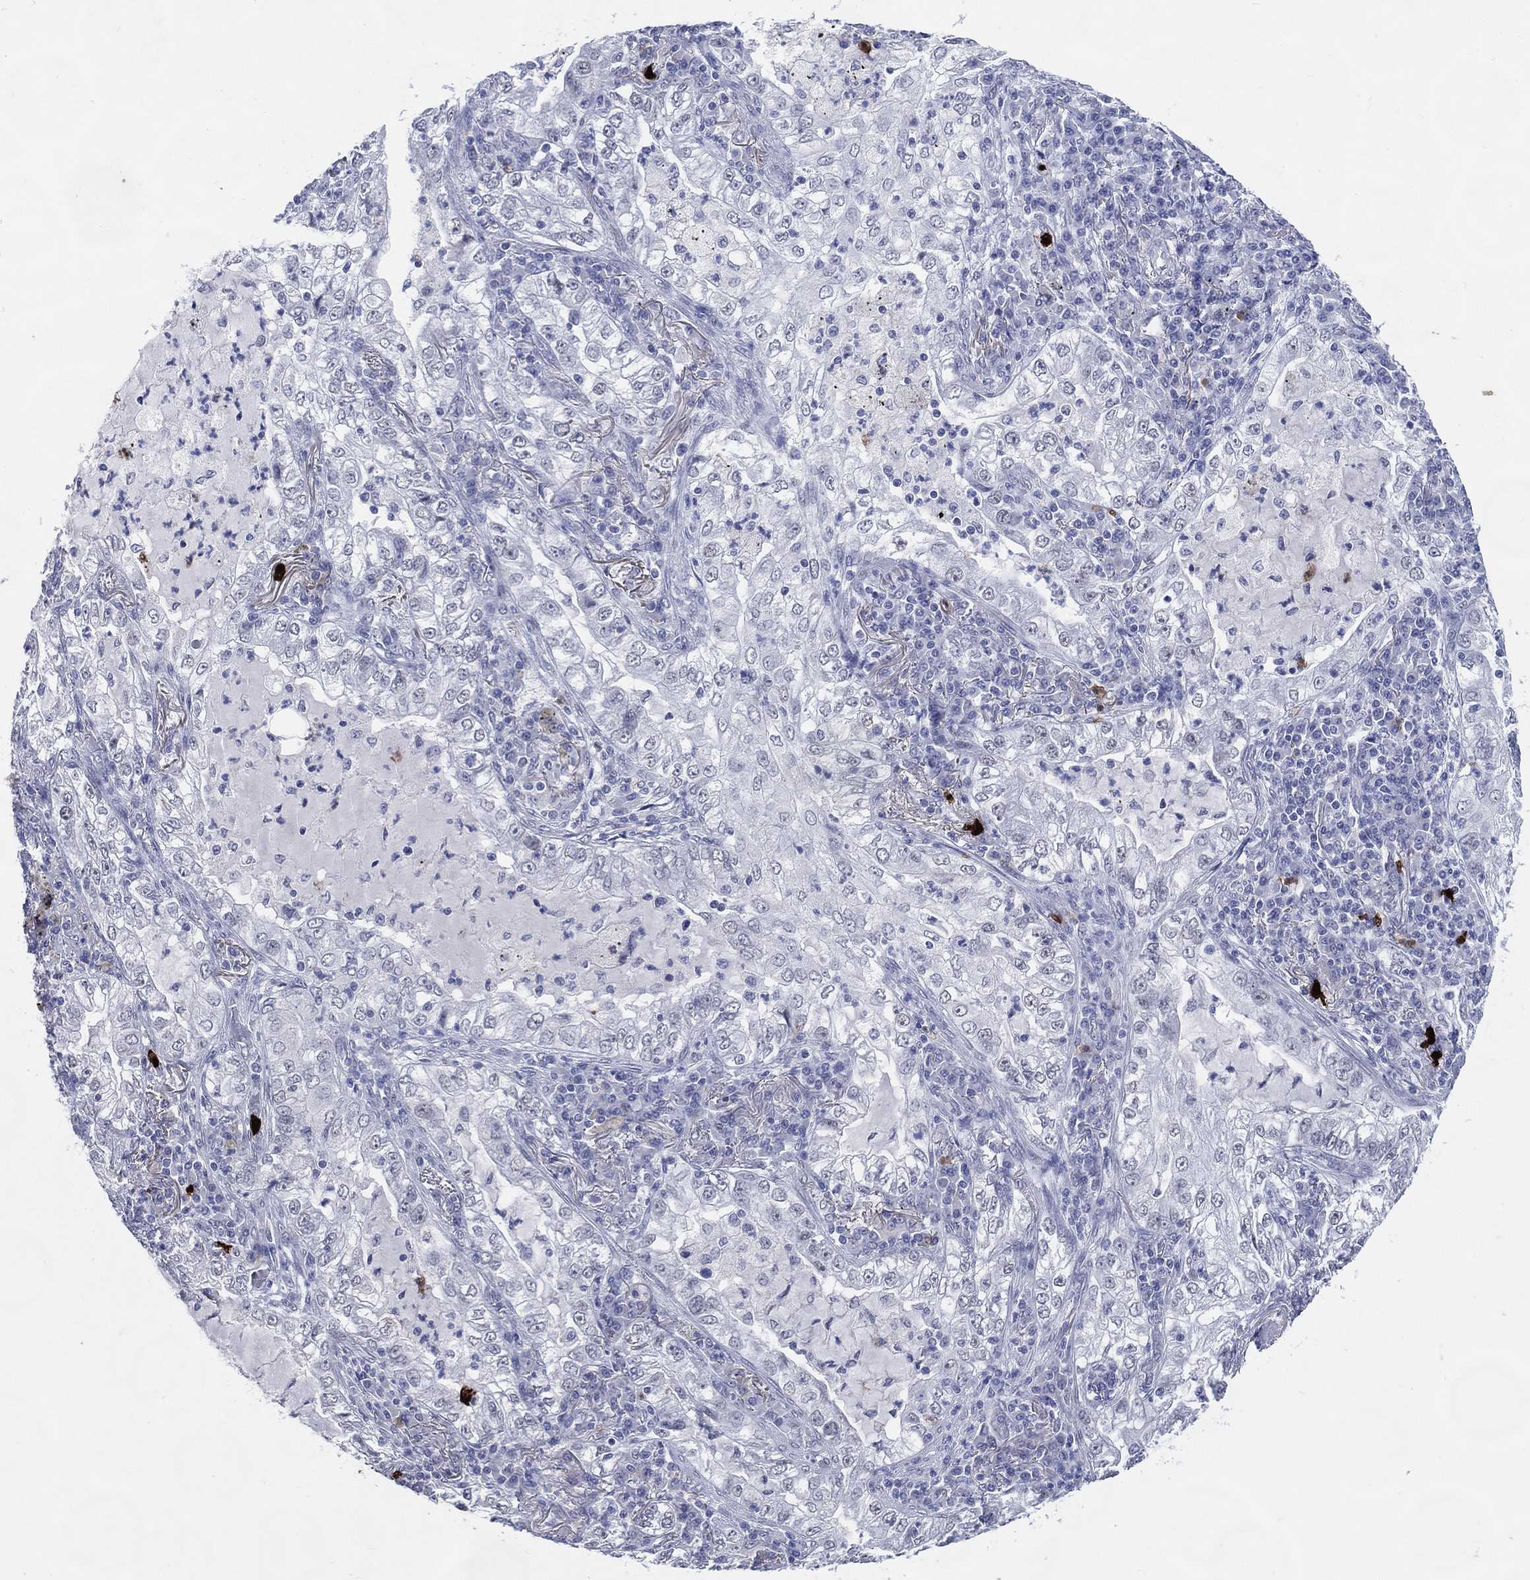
{"staining": {"intensity": "negative", "quantity": "none", "location": "none"}, "tissue": "lung cancer", "cell_type": "Tumor cells", "image_type": "cancer", "snomed": [{"axis": "morphology", "description": "Adenocarcinoma, NOS"}, {"axis": "topography", "description": "Lung"}], "caption": "Protein analysis of lung cancer (adenocarcinoma) shows no significant staining in tumor cells.", "gene": "CFAP58", "patient": {"sex": "female", "age": 73}}